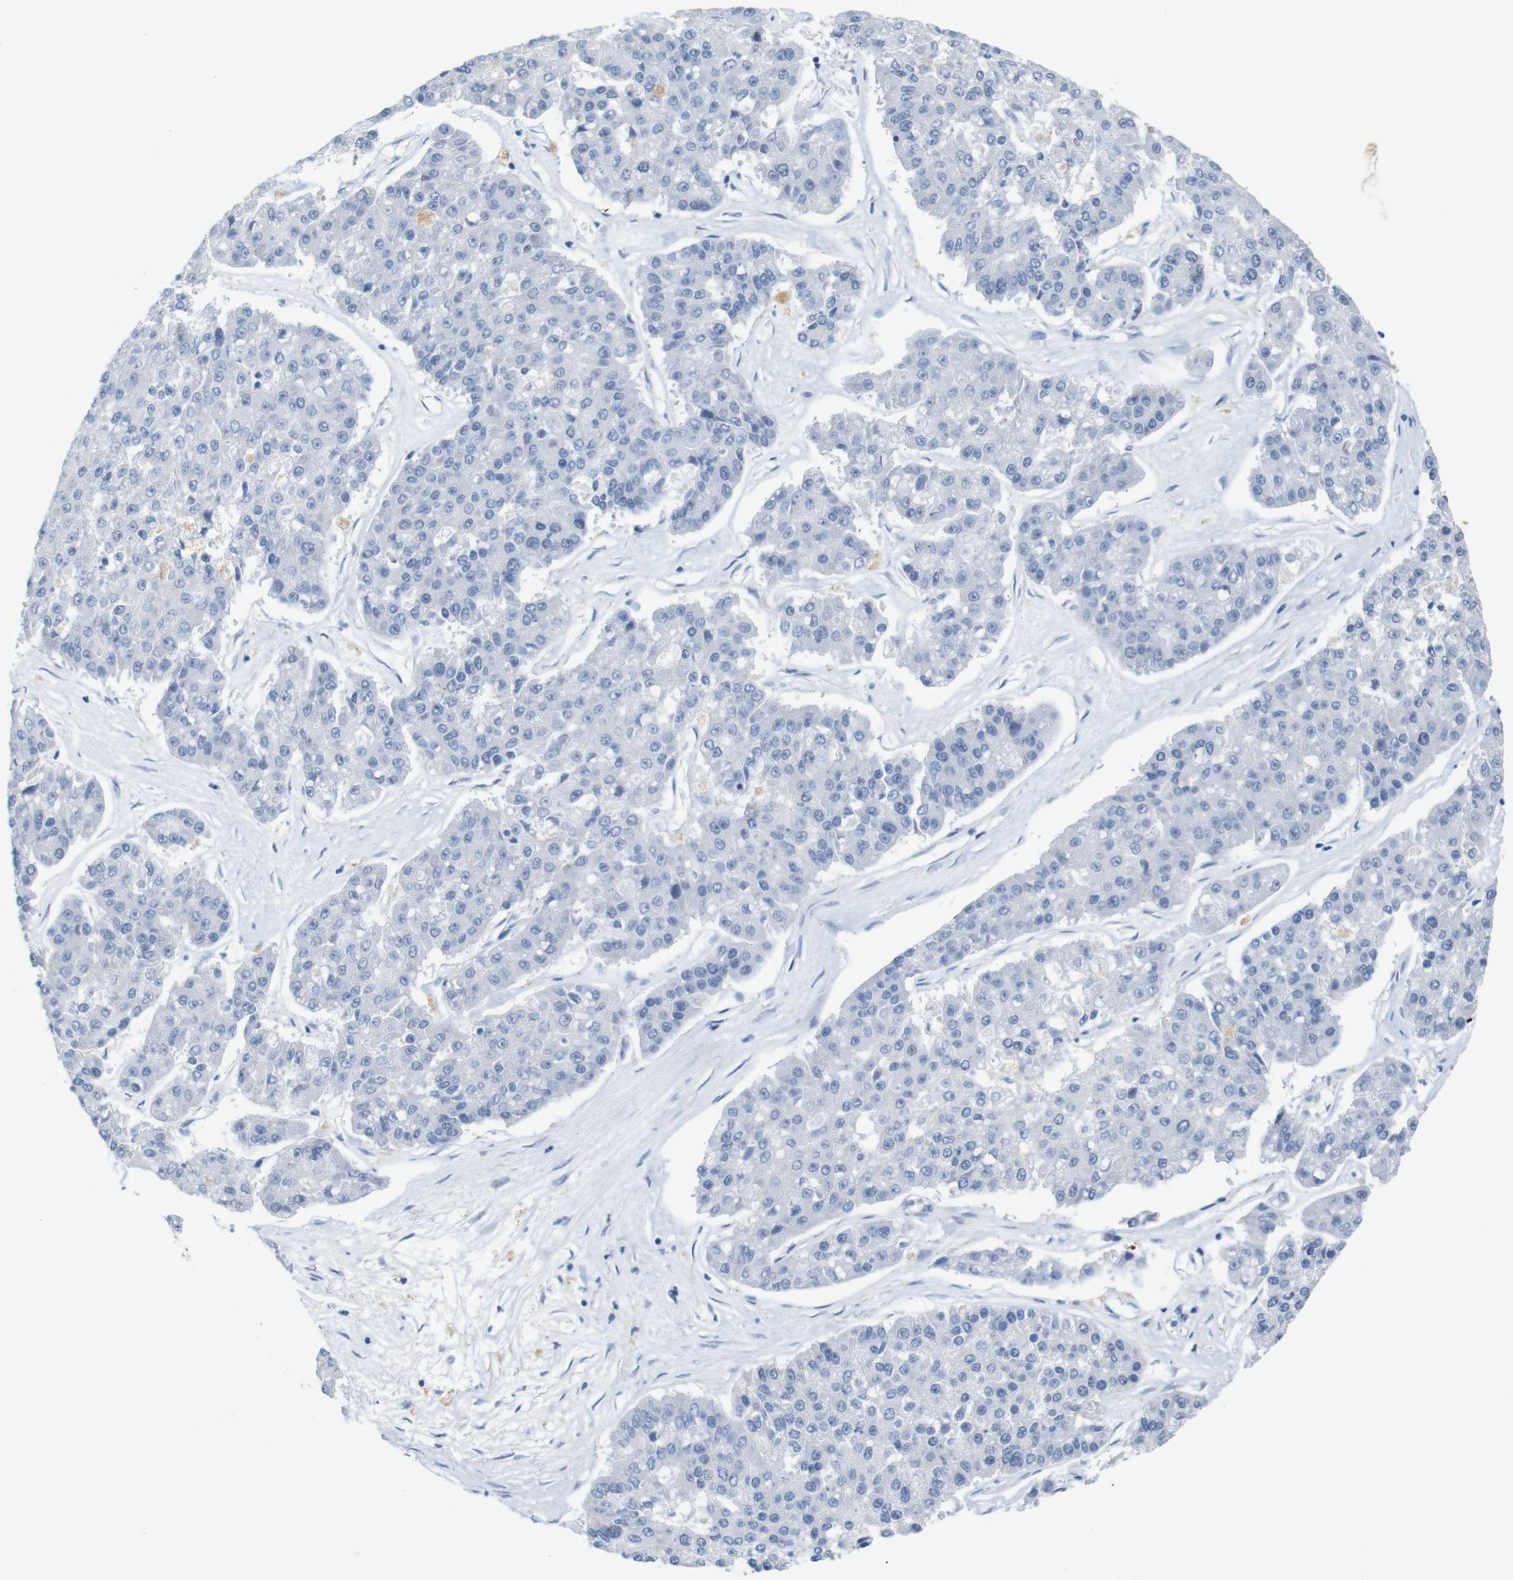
{"staining": {"intensity": "negative", "quantity": "none", "location": "none"}, "tissue": "pancreatic cancer", "cell_type": "Tumor cells", "image_type": "cancer", "snomed": [{"axis": "morphology", "description": "Adenocarcinoma, NOS"}, {"axis": "topography", "description": "Pancreas"}], "caption": "Protein analysis of adenocarcinoma (pancreatic) reveals no significant positivity in tumor cells.", "gene": "CDK2", "patient": {"sex": "male", "age": 50}}